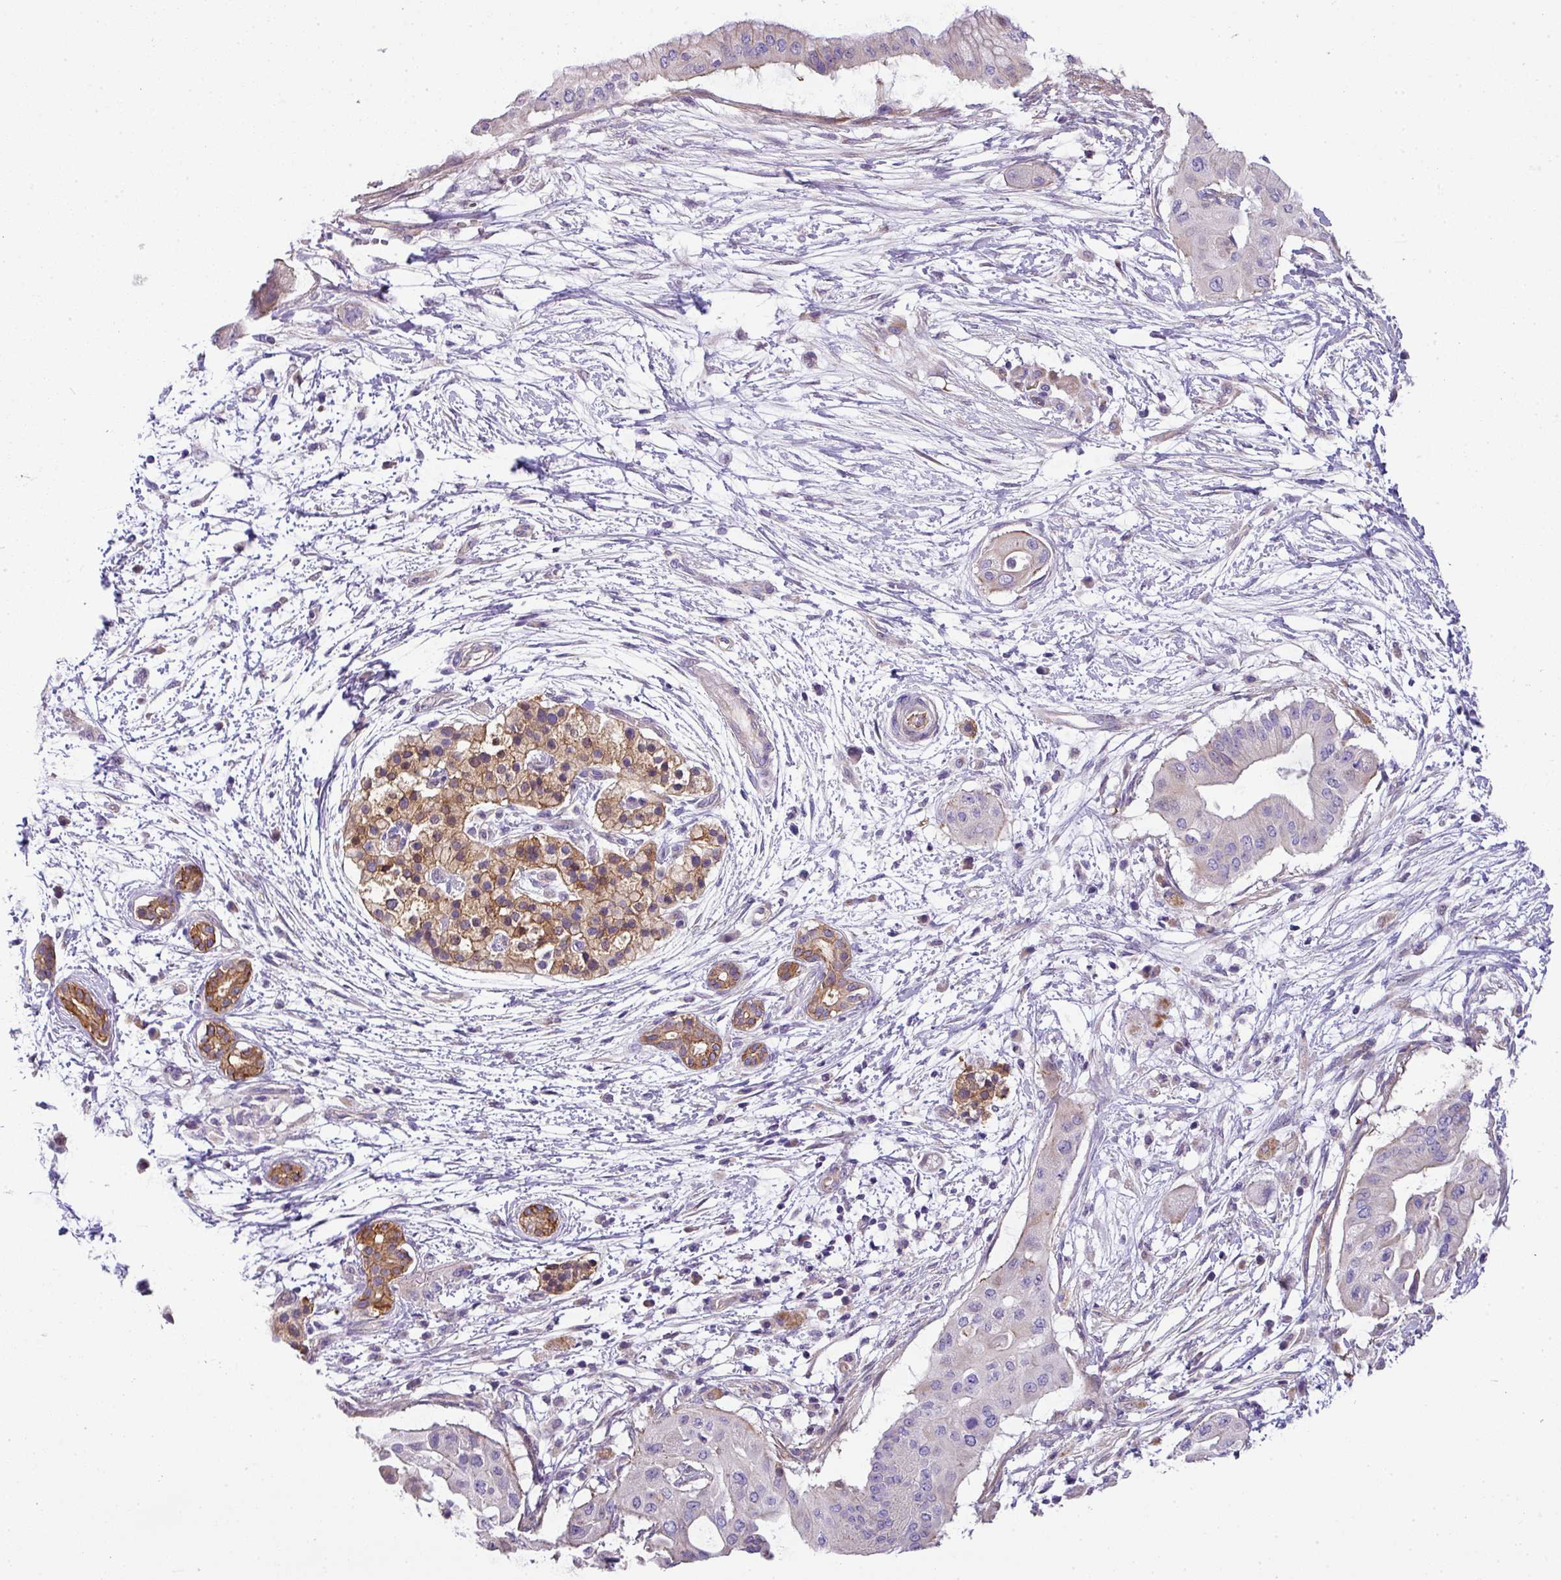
{"staining": {"intensity": "negative", "quantity": "none", "location": "none"}, "tissue": "pancreatic cancer", "cell_type": "Tumor cells", "image_type": "cancer", "snomed": [{"axis": "morphology", "description": "Adenocarcinoma, NOS"}, {"axis": "topography", "description": "Pancreas"}], "caption": "Immunohistochemical staining of pancreatic cancer (adenocarcinoma) displays no significant positivity in tumor cells. (Brightfield microscopy of DAB immunohistochemistry at high magnification).", "gene": "PALS2", "patient": {"sex": "male", "age": 68}}